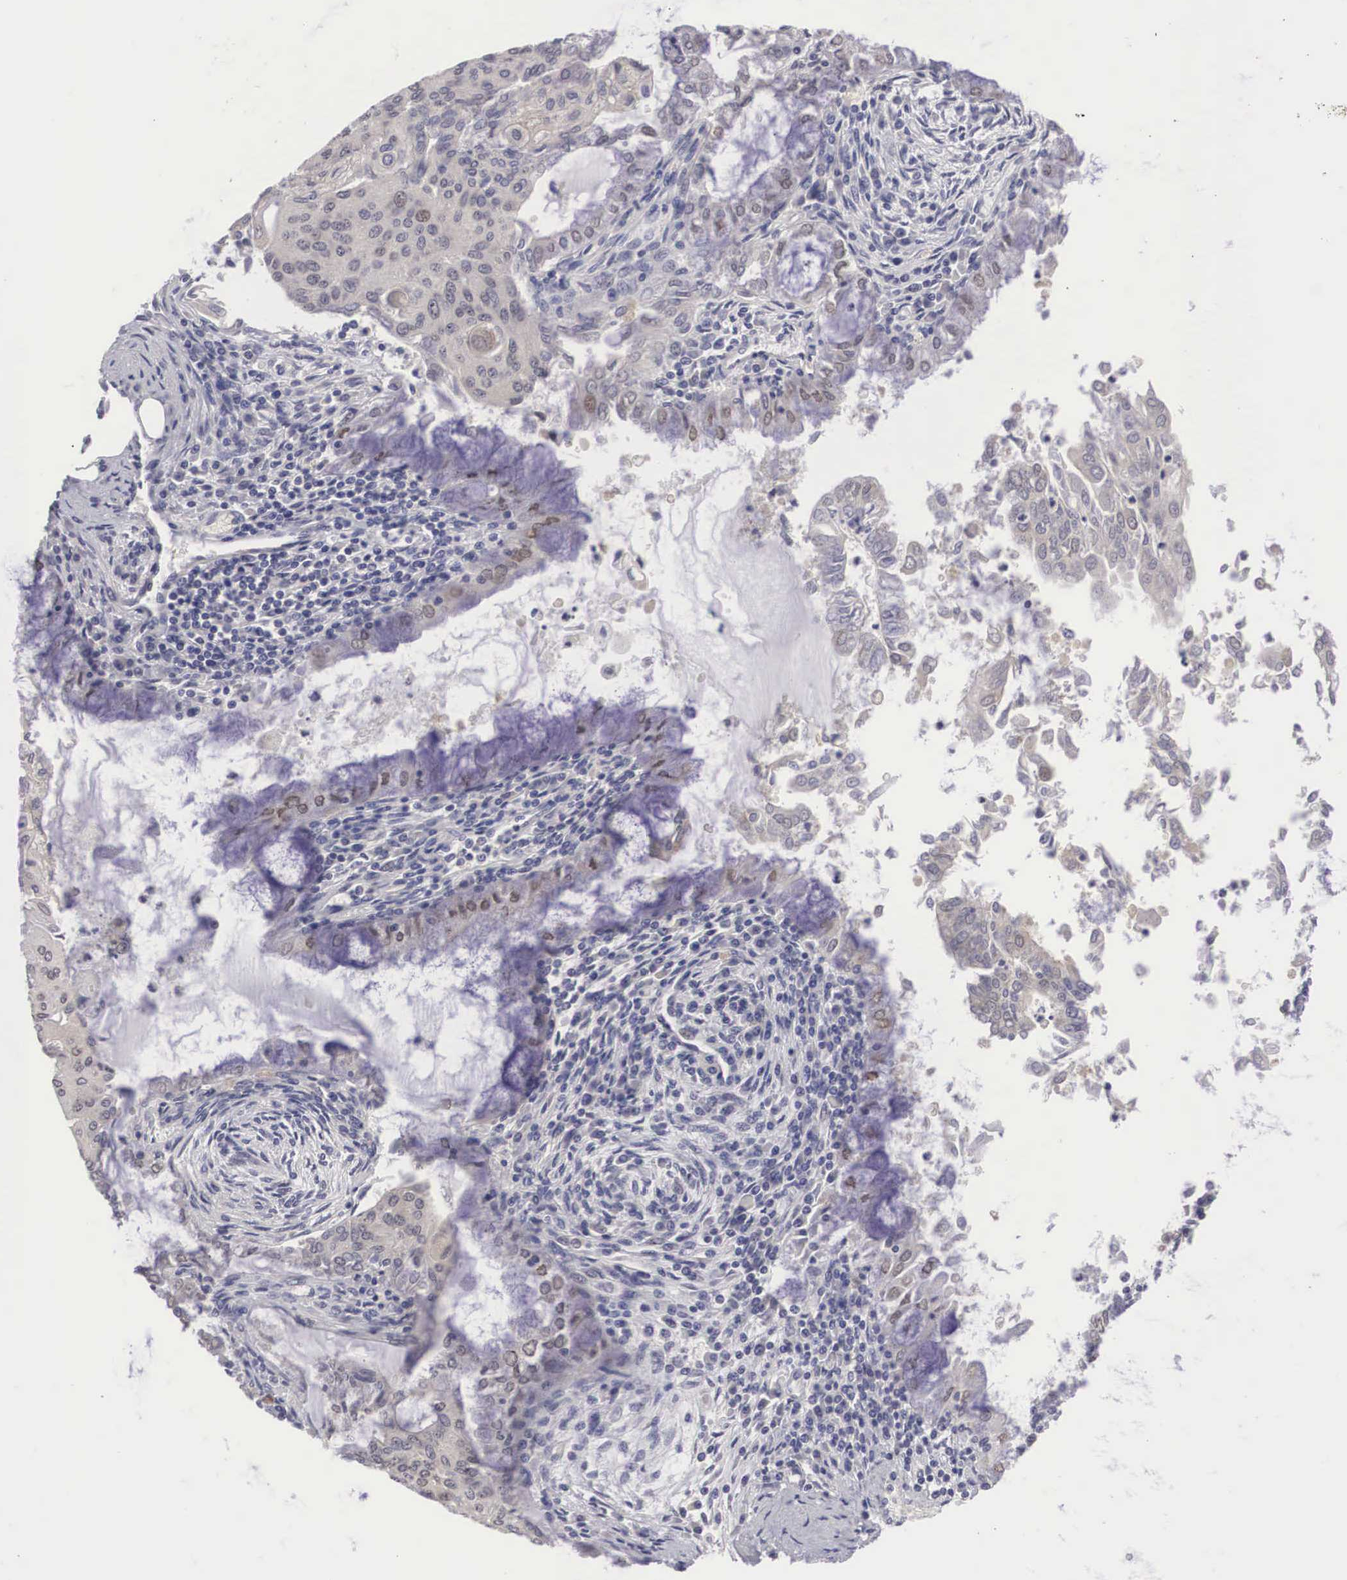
{"staining": {"intensity": "weak", "quantity": "<25%", "location": "cytoplasmic/membranous"}, "tissue": "endometrial cancer", "cell_type": "Tumor cells", "image_type": "cancer", "snomed": [{"axis": "morphology", "description": "Adenocarcinoma, NOS"}, {"axis": "topography", "description": "Endometrium"}], "caption": "The photomicrograph exhibits no significant staining in tumor cells of endometrial adenocarcinoma.", "gene": "GRIPAP1", "patient": {"sex": "female", "age": 79}}